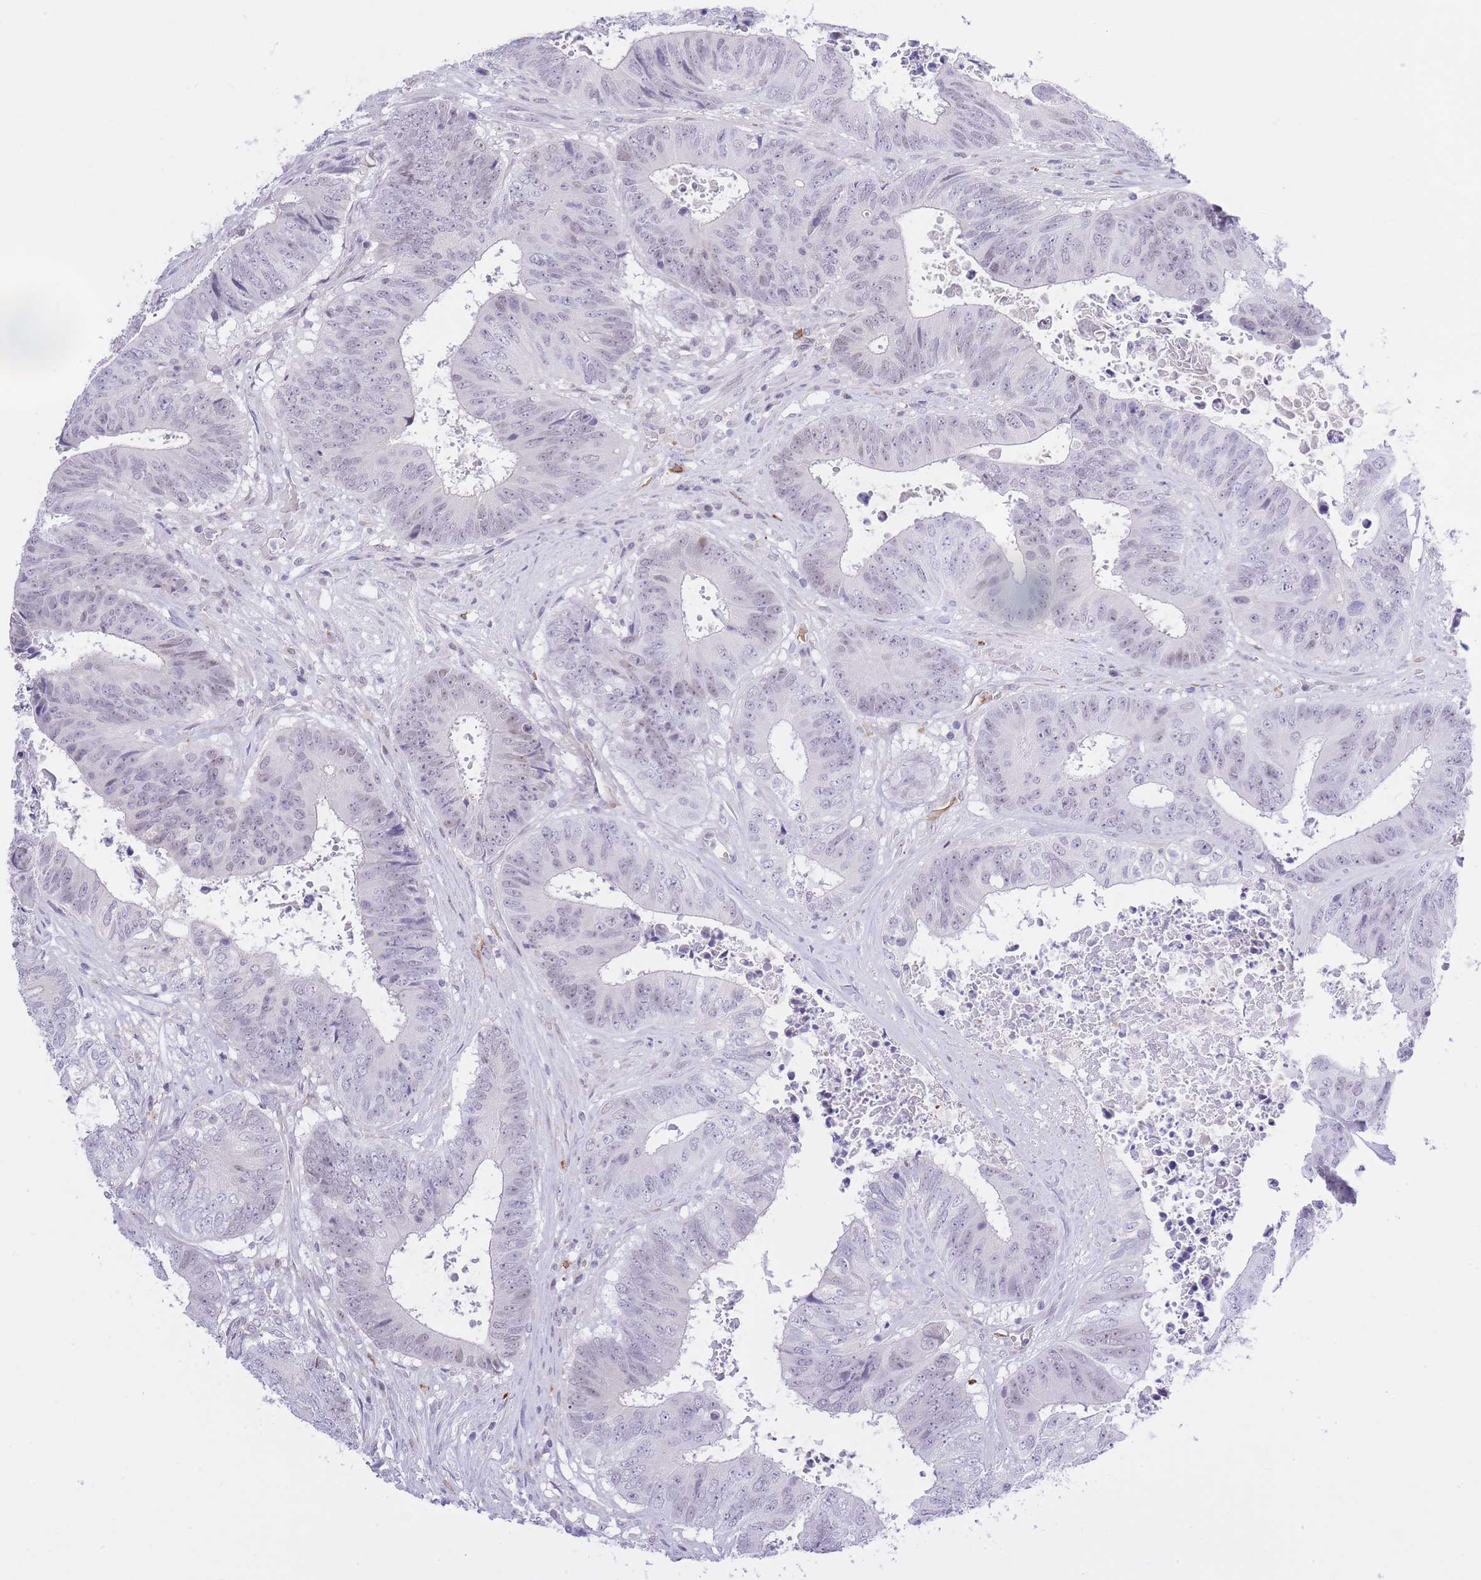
{"staining": {"intensity": "weak", "quantity": "<25%", "location": "nuclear"}, "tissue": "colorectal cancer", "cell_type": "Tumor cells", "image_type": "cancer", "snomed": [{"axis": "morphology", "description": "Adenocarcinoma, NOS"}, {"axis": "topography", "description": "Rectum"}], "caption": "Immunohistochemistry image of neoplastic tissue: human colorectal adenocarcinoma stained with DAB (3,3'-diaminobenzidine) demonstrates no significant protein staining in tumor cells.", "gene": "MEIOSIN", "patient": {"sex": "male", "age": 72}}